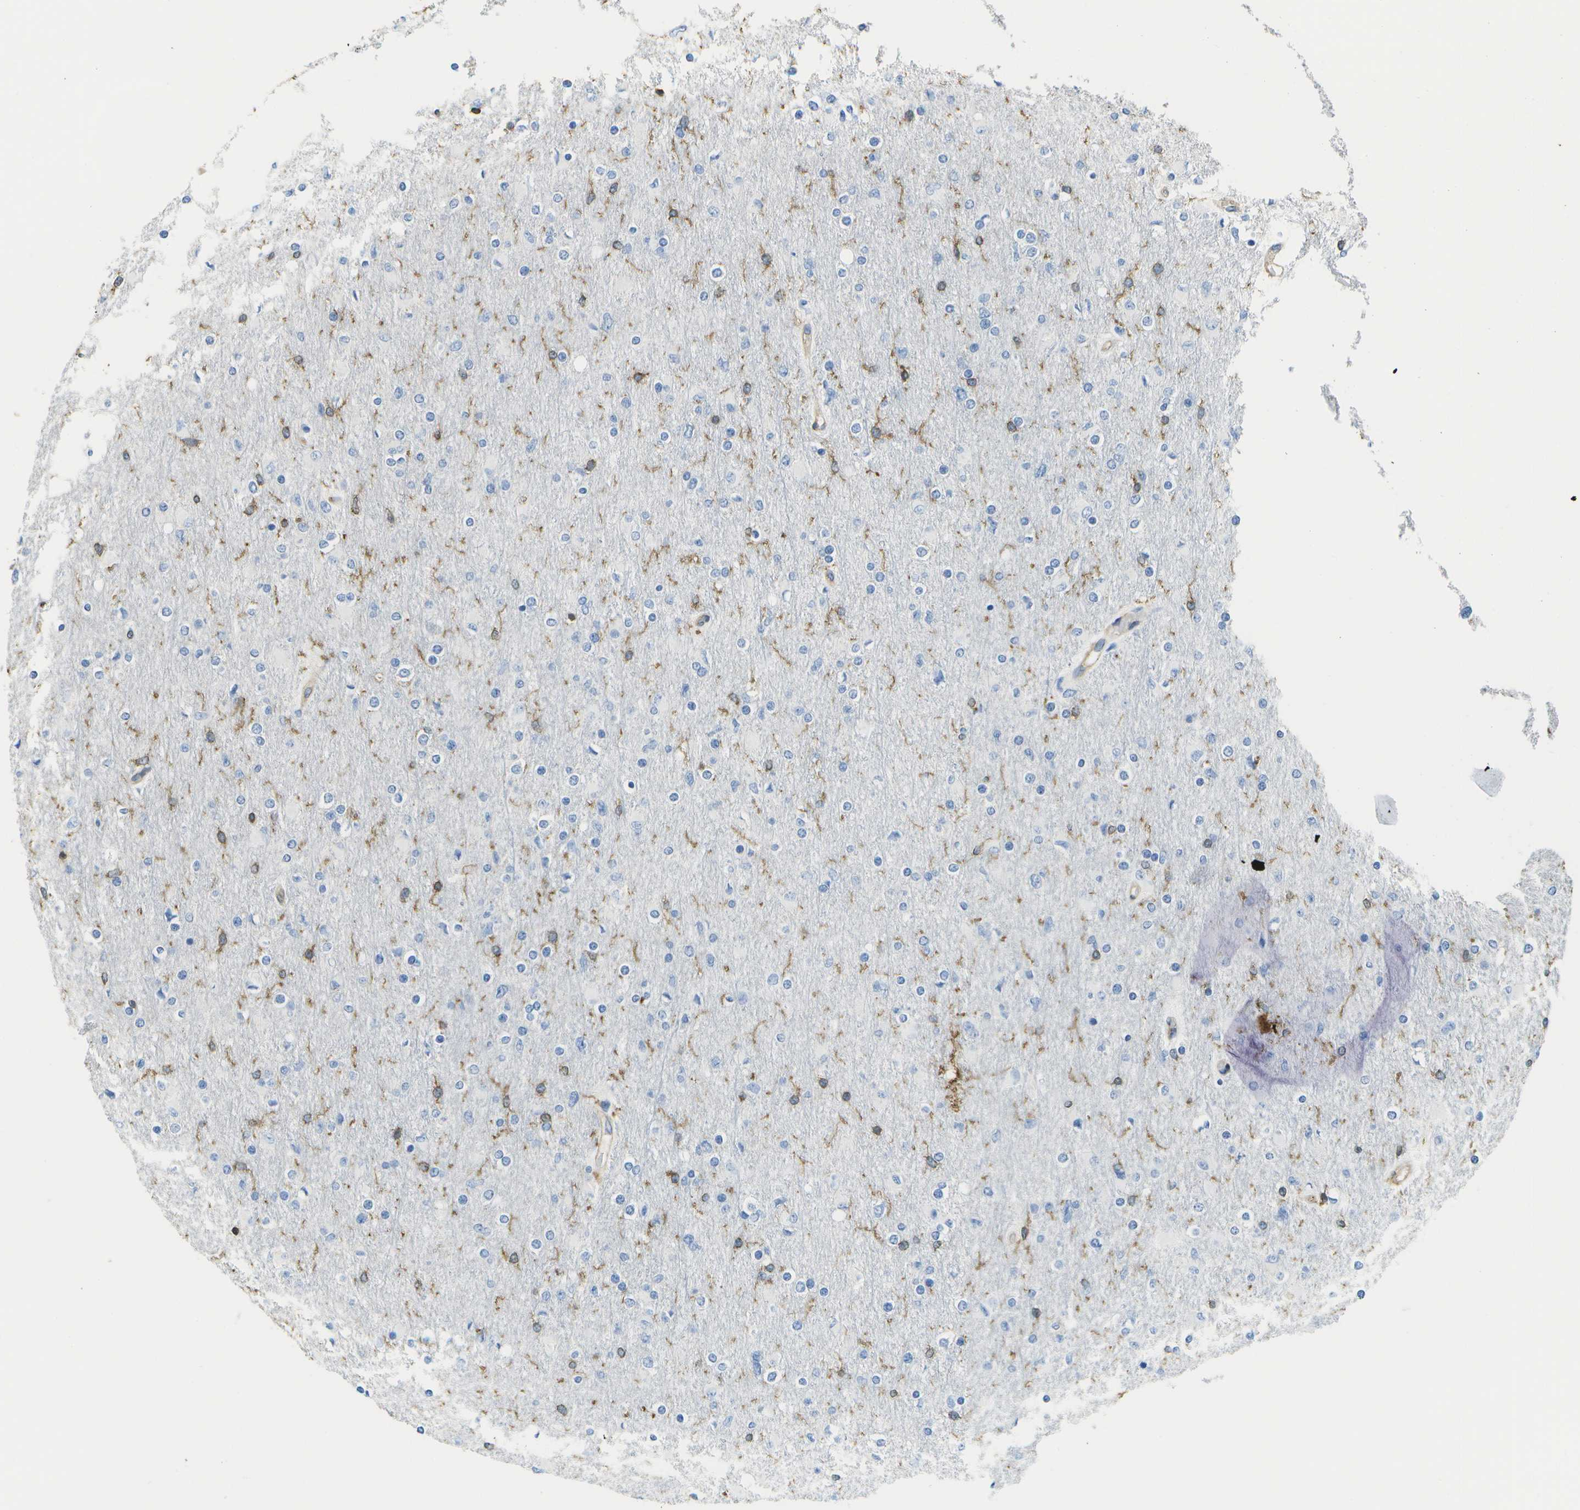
{"staining": {"intensity": "negative", "quantity": "none", "location": "none"}, "tissue": "glioma", "cell_type": "Tumor cells", "image_type": "cancer", "snomed": [{"axis": "morphology", "description": "Glioma, malignant, High grade"}, {"axis": "topography", "description": "Cerebral cortex"}], "caption": "This is an immunohistochemistry (IHC) image of human glioma. There is no expression in tumor cells.", "gene": "RCSD1", "patient": {"sex": "female", "age": 36}}